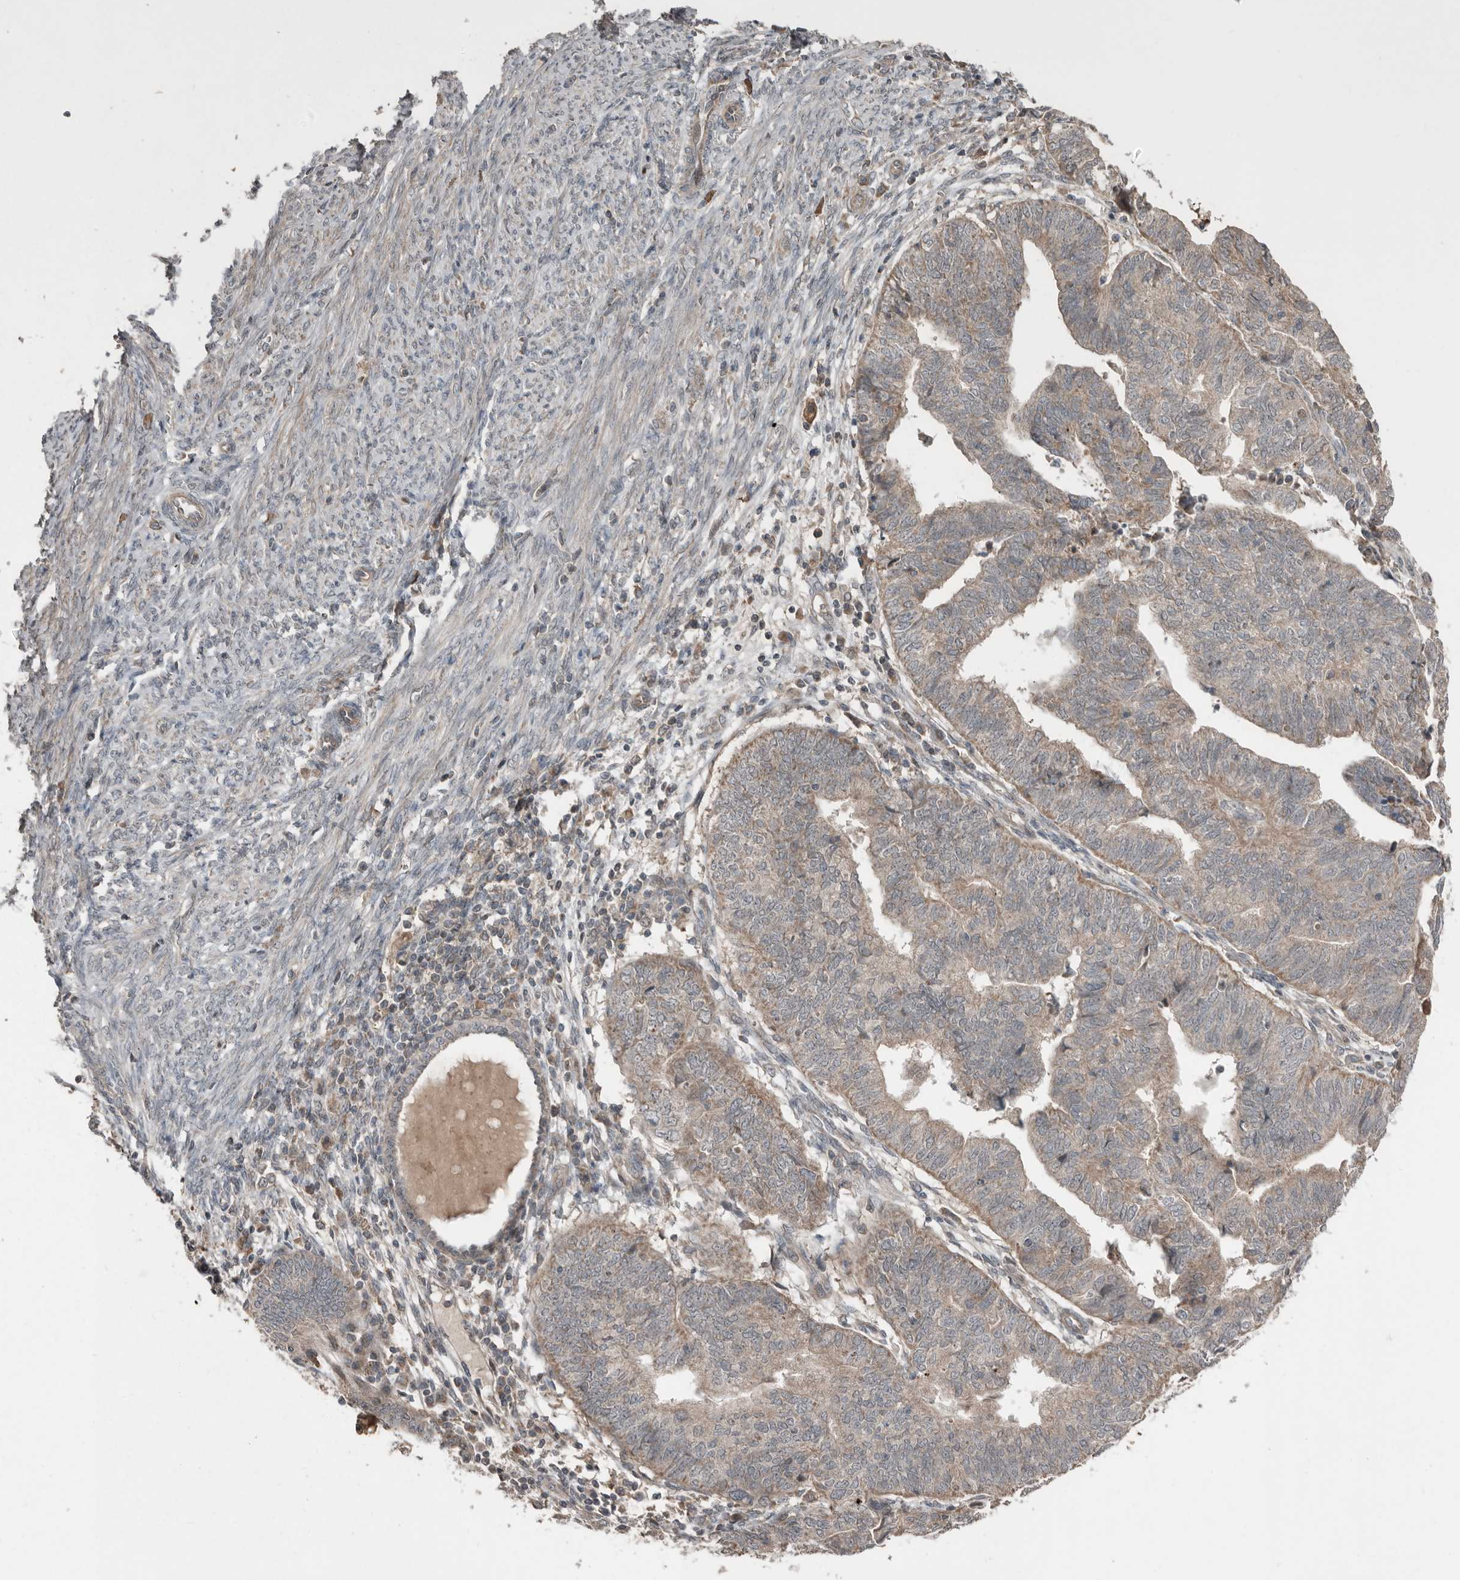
{"staining": {"intensity": "weak", "quantity": ">75%", "location": "cytoplasmic/membranous"}, "tissue": "endometrial cancer", "cell_type": "Tumor cells", "image_type": "cancer", "snomed": [{"axis": "morphology", "description": "Adenocarcinoma, NOS"}, {"axis": "topography", "description": "Uterus"}], "caption": "A micrograph of human endometrial adenocarcinoma stained for a protein displays weak cytoplasmic/membranous brown staining in tumor cells.", "gene": "SLC6A7", "patient": {"sex": "female", "age": 77}}